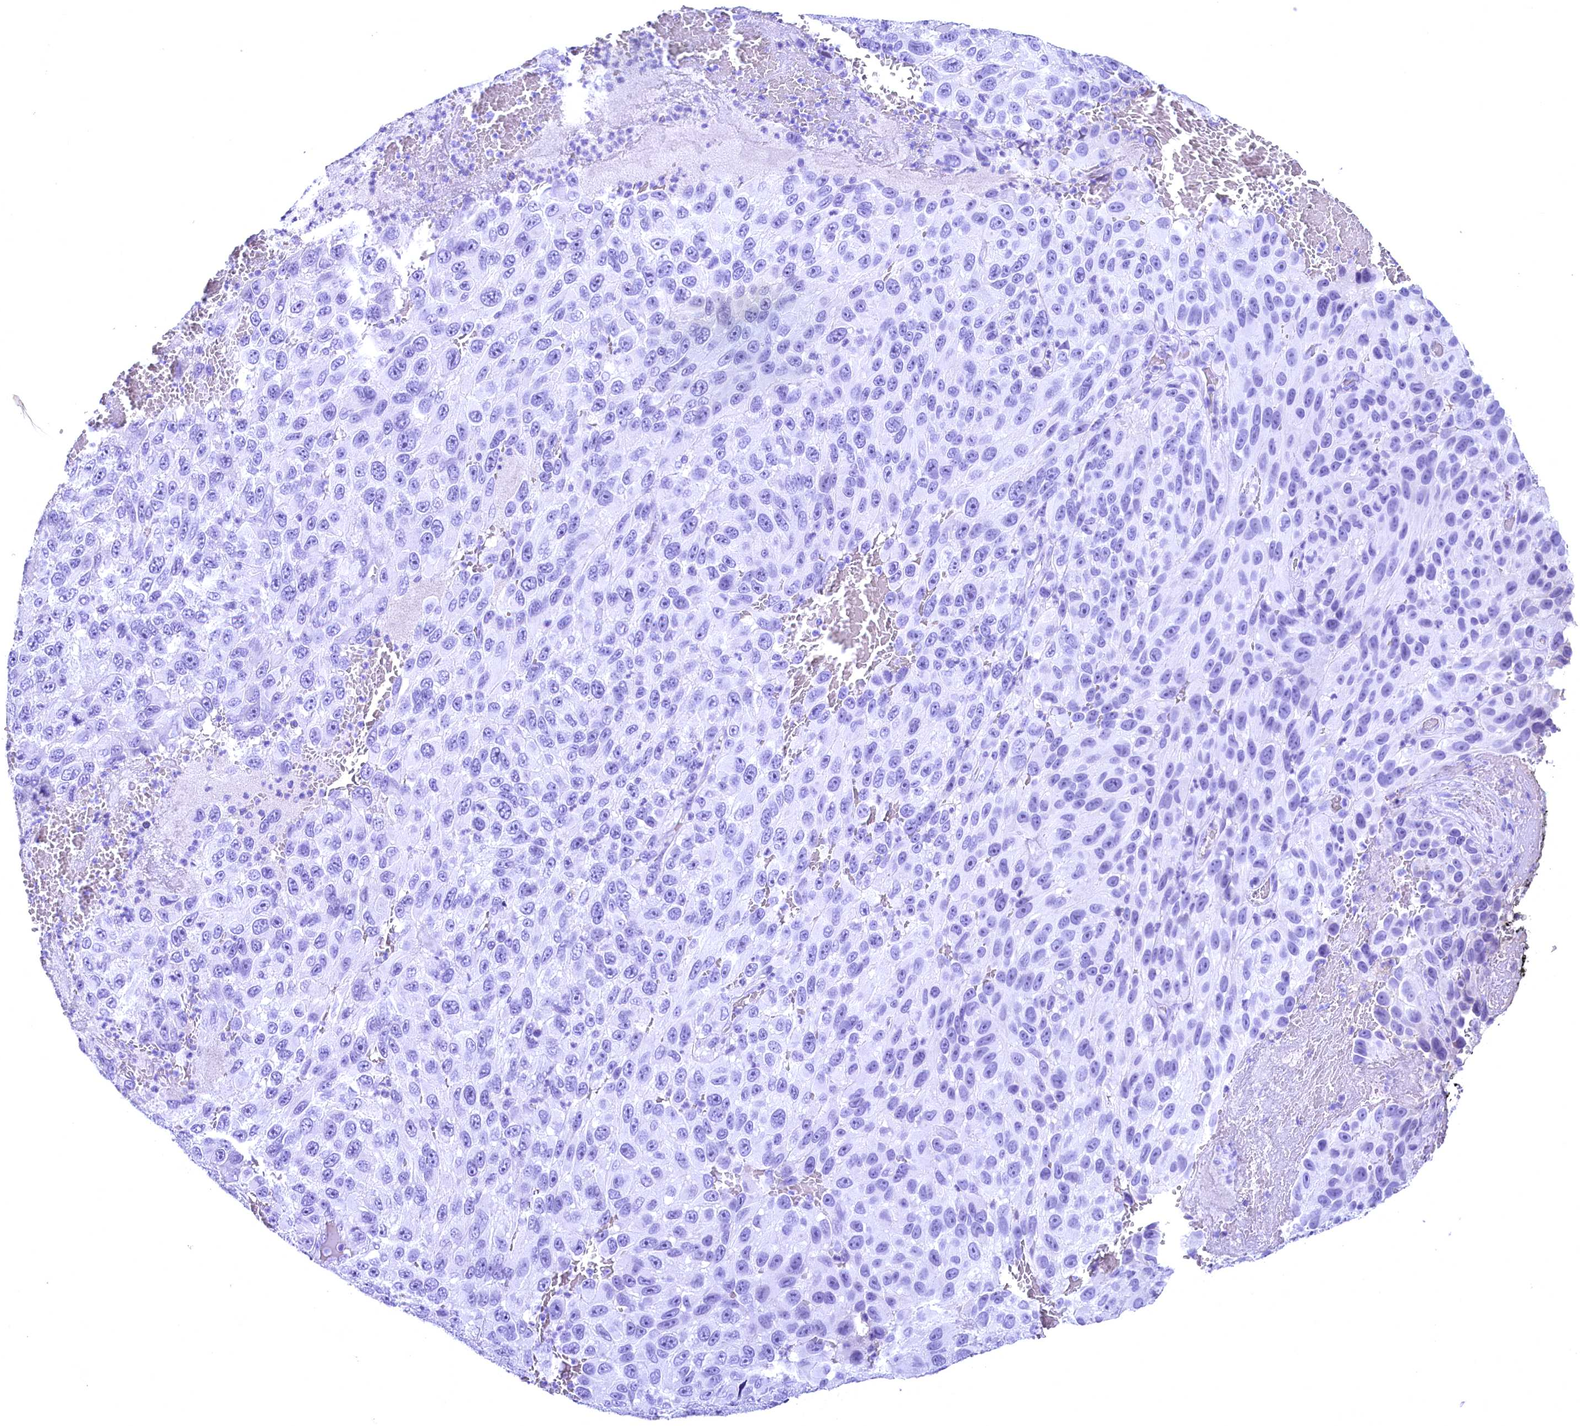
{"staining": {"intensity": "negative", "quantity": "none", "location": "none"}, "tissue": "melanoma", "cell_type": "Tumor cells", "image_type": "cancer", "snomed": [{"axis": "morphology", "description": "Normal tissue, NOS"}, {"axis": "morphology", "description": "Malignant melanoma, NOS"}, {"axis": "topography", "description": "Skin"}], "caption": "Image shows no significant protein staining in tumor cells of melanoma. The staining is performed using DAB (3,3'-diaminobenzidine) brown chromogen with nuclei counter-stained in using hematoxylin.", "gene": "SKIDA1", "patient": {"sex": "female", "age": 96}}